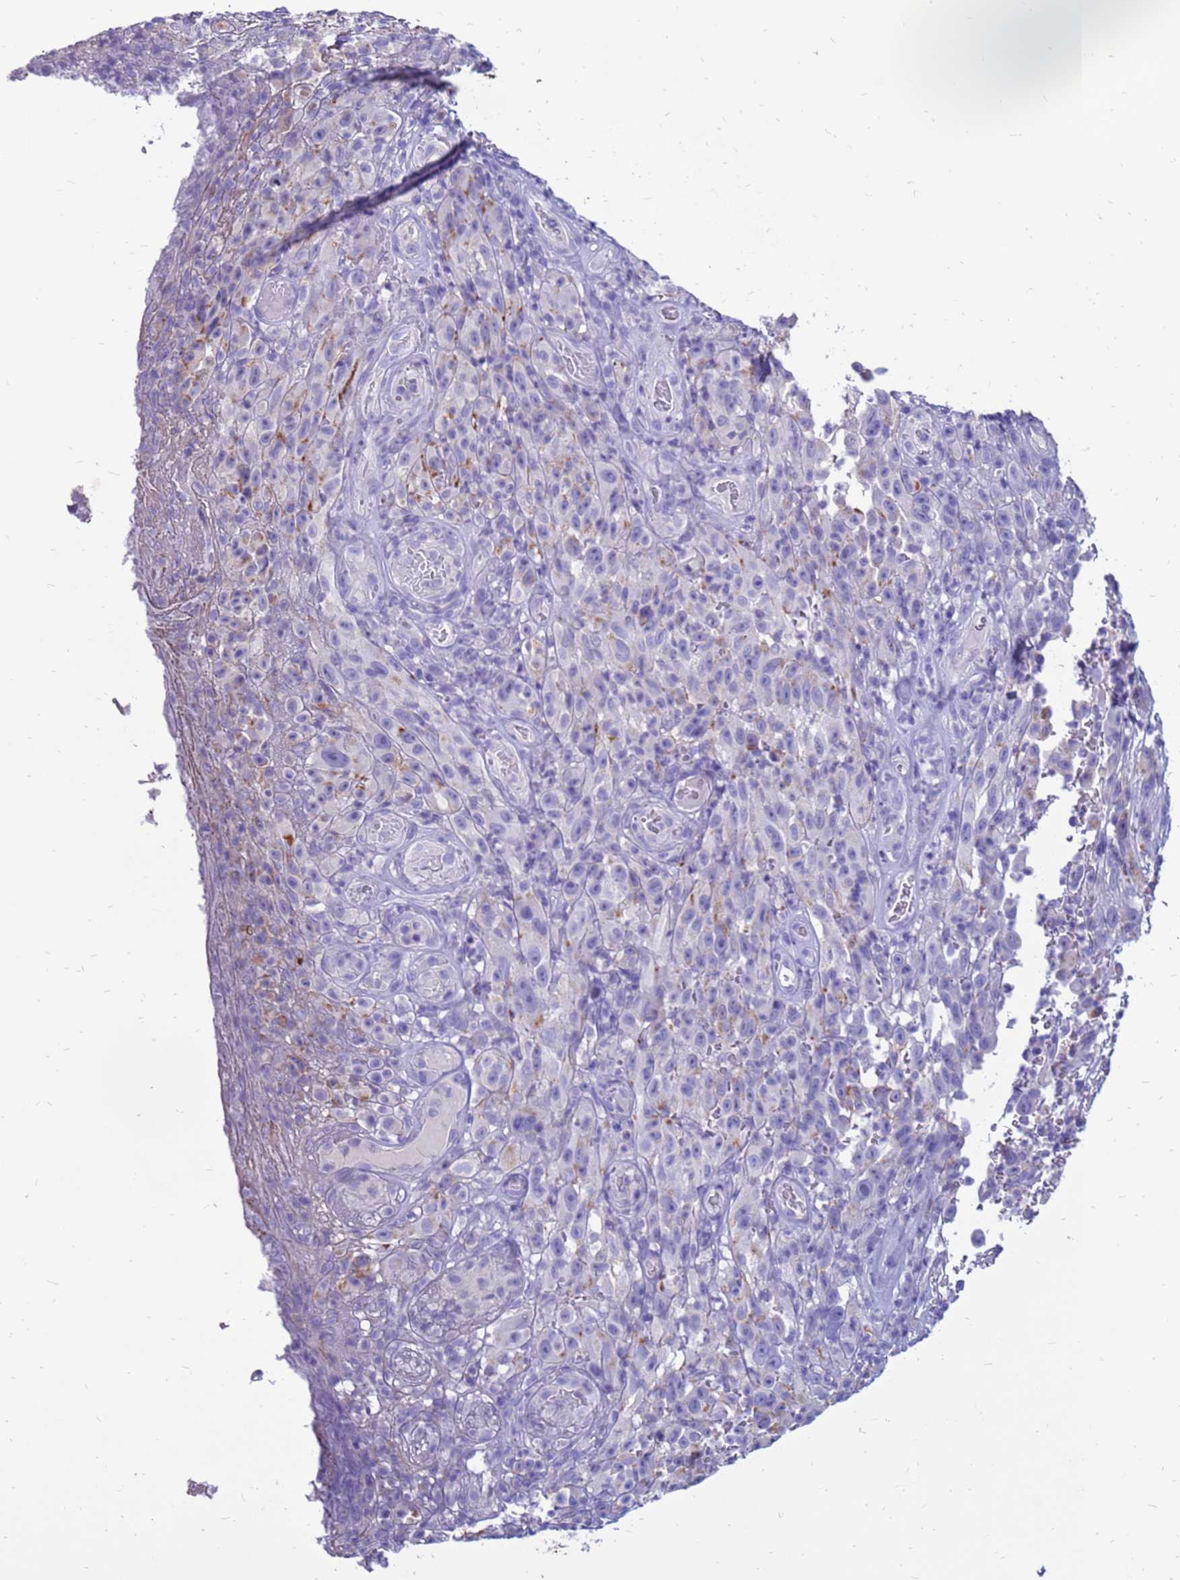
{"staining": {"intensity": "negative", "quantity": "none", "location": "none"}, "tissue": "melanoma", "cell_type": "Tumor cells", "image_type": "cancer", "snomed": [{"axis": "morphology", "description": "Malignant melanoma, NOS"}, {"axis": "topography", "description": "Skin"}], "caption": "IHC micrograph of neoplastic tissue: human melanoma stained with DAB (3,3'-diaminobenzidine) shows no significant protein staining in tumor cells. (DAB (3,3'-diaminobenzidine) immunohistochemistry (IHC) with hematoxylin counter stain).", "gene": "PDE10A", "patient": {"sex": "female", "age": 82}}